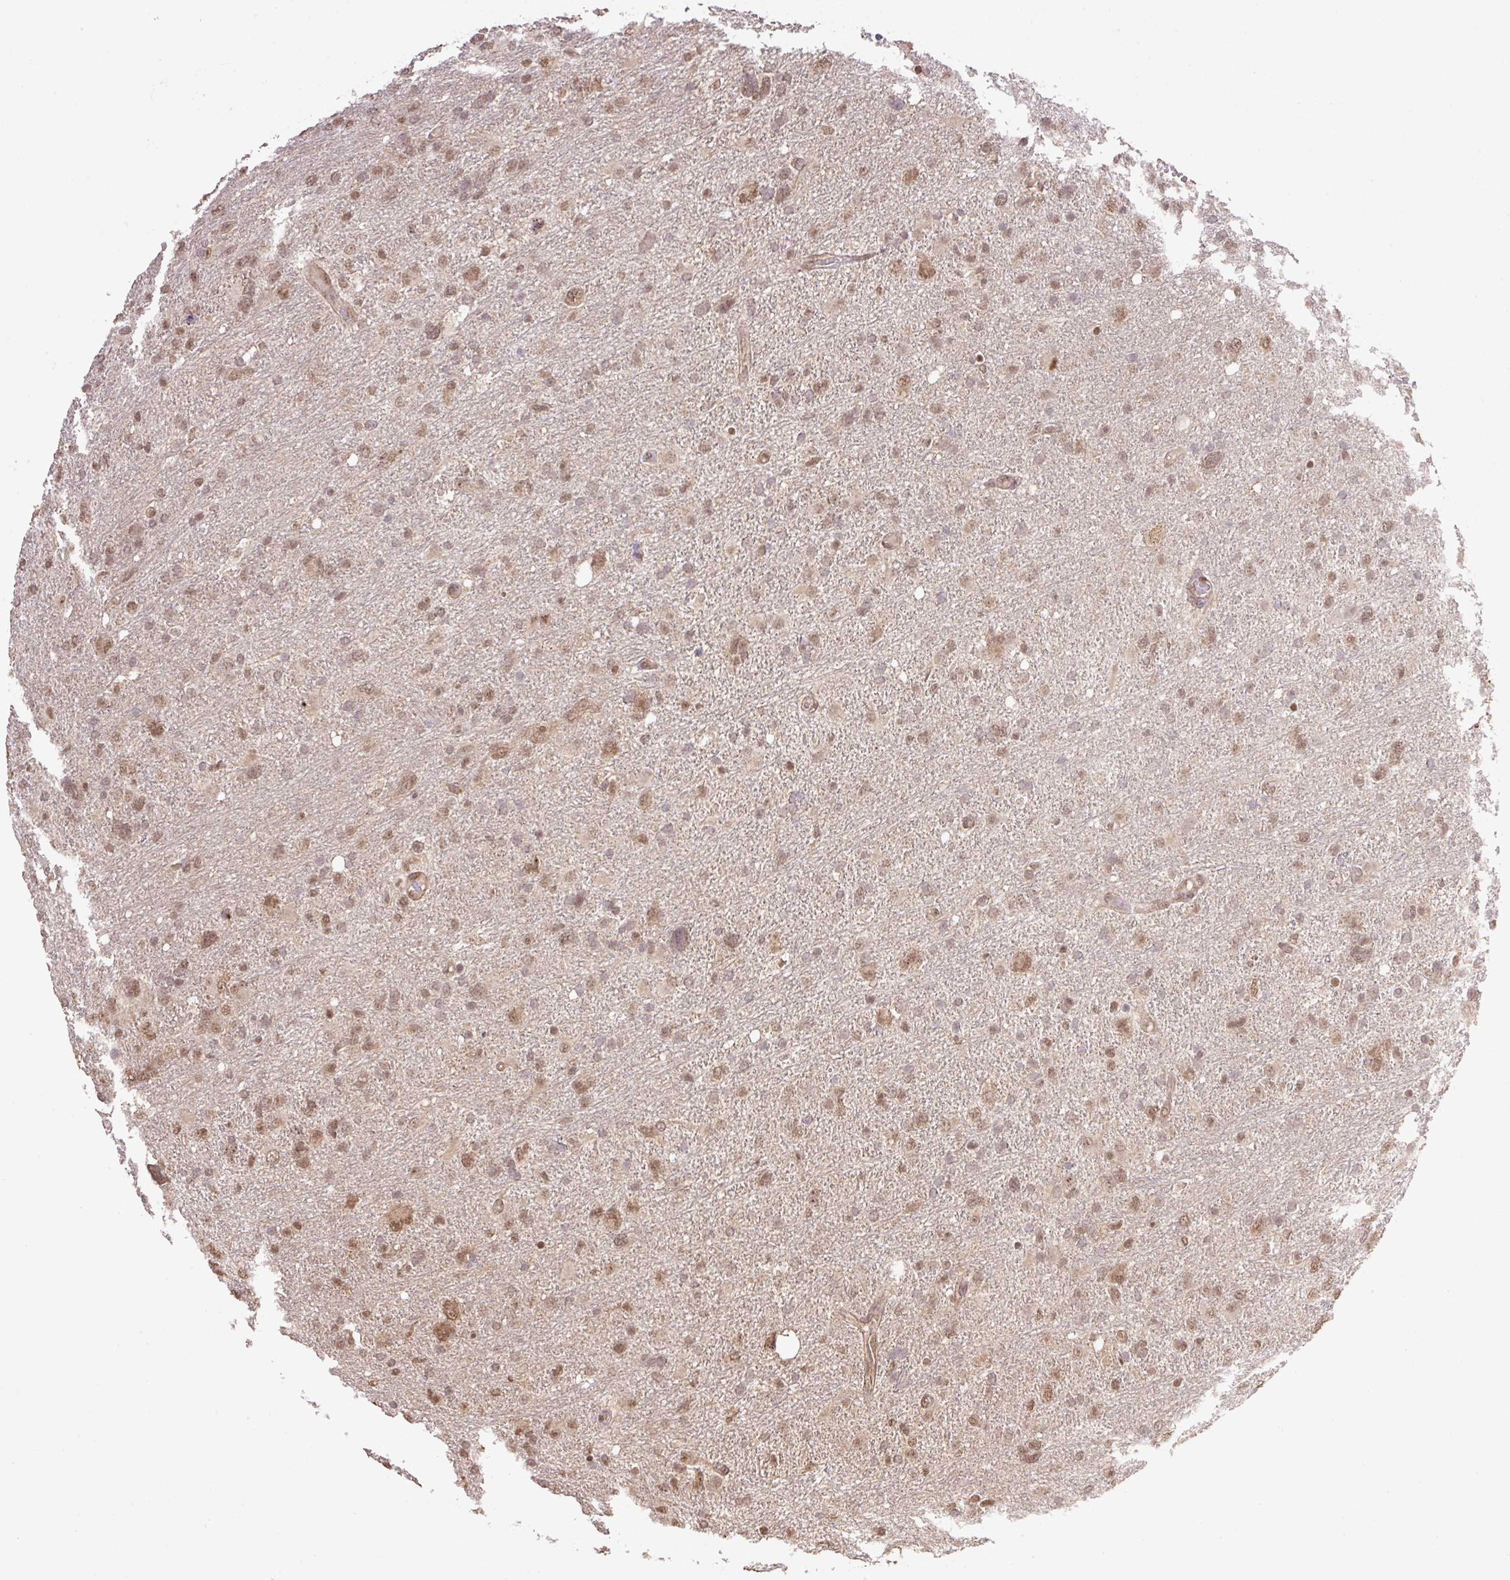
{"staining": {"intensity": "moderate", "quantity": ">75%", "location": "cytoplasmic/membranous,nuclear"}, "tissue": "glioma", "cell_type": "Tumor cells", "image_type": "cancer", "snomed": [{"axis": "morphology", "description": "Glioma, malignant, High grade"}, {"axis": "topography", "description": "Brain"}], "caption": "Immunohistochemistry (IHC) image of human high-grade glioma (malignant) stained for a protein (brown), which exhibits medium levels of moderate cytoplasmic/membranous and nuclear expression in about >75% of tumor cells.", "gene": "VPS25", "patient": {"sex": "male", "age": 61}}